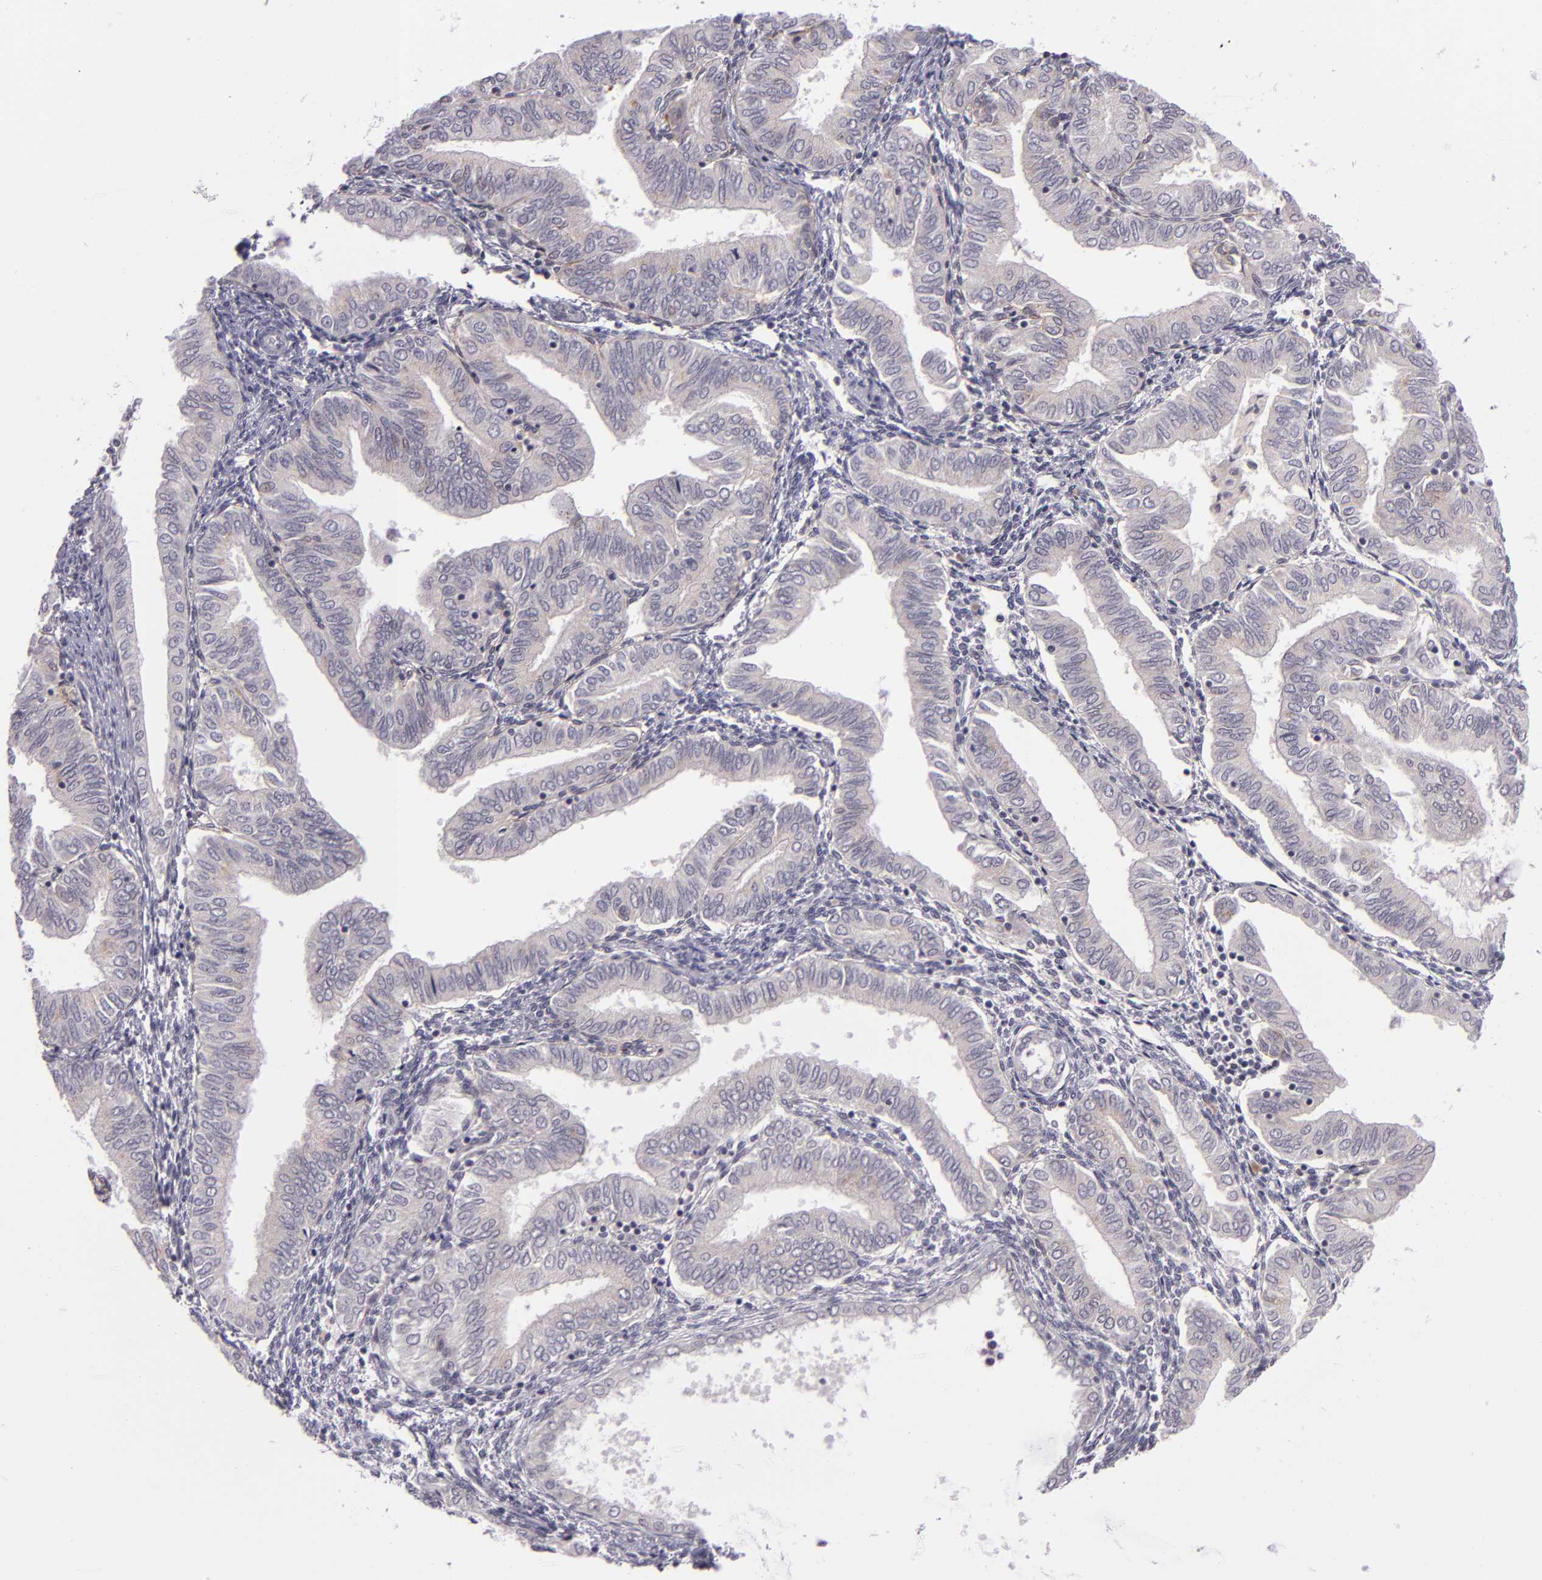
{"staining": {"intensity": "negative", "quantity": "none", "location": "none"}, "tissue": "endometrial cancer", "cell_type": "Tumor cells", "image_type": "cancer", "snomed": [{"axis": "morphology", "description": "Adenocarcinoma, NOS"}, {"axis": "topography", "description": "Endometrium"}], "caption": "The image exhibits no staining of tumor cells in endometrial cancer.", "gene": "DAG1", "patient": {"sex": "female", "age": 51}}